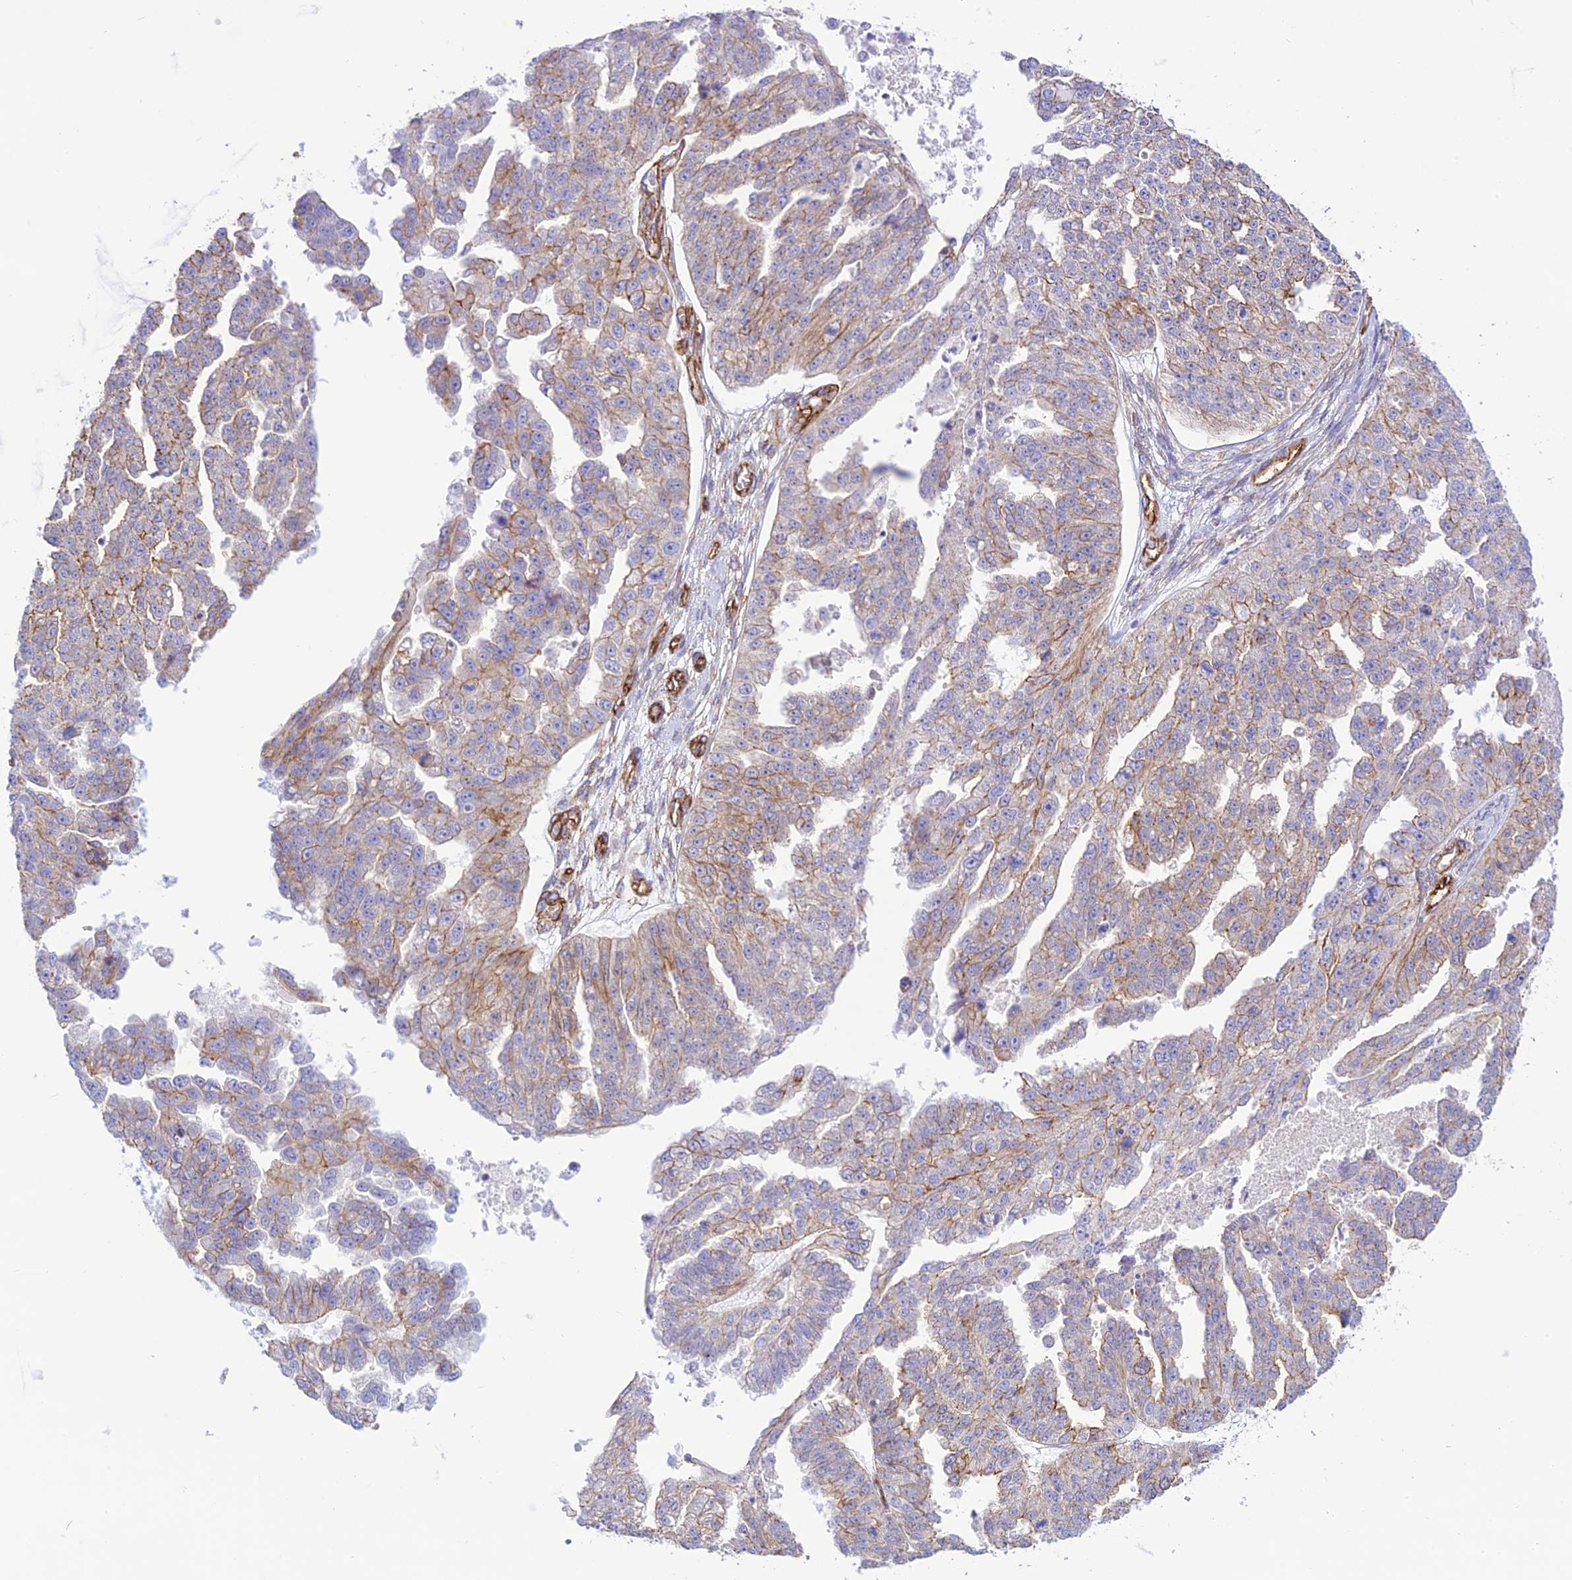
{"staining": {"intensity": "moderate", "quantity": "25%-75%", "location": "cytoplasmic/membranous"}, "tissue": "ovarian cancer", "cell_type": "Tumor cells", "image_type": "cancer", "snomed": [{"axis": "morphology", "description": "Cystadenocarcinoma, serous, NOS"}, {"axis": "topography", "description": "Ovary"}], "caption": "A high-resolution histopathology image shows immunohistochemistry (IHC) staining of ovarian cancer, which displays moderate cytoplasmic/membranous positivity in about 25%-75% of tumor cells. Nuclei are stained in blue.", "gene": "YPEL5", "patient": {"sex": "female", "age": 58}}